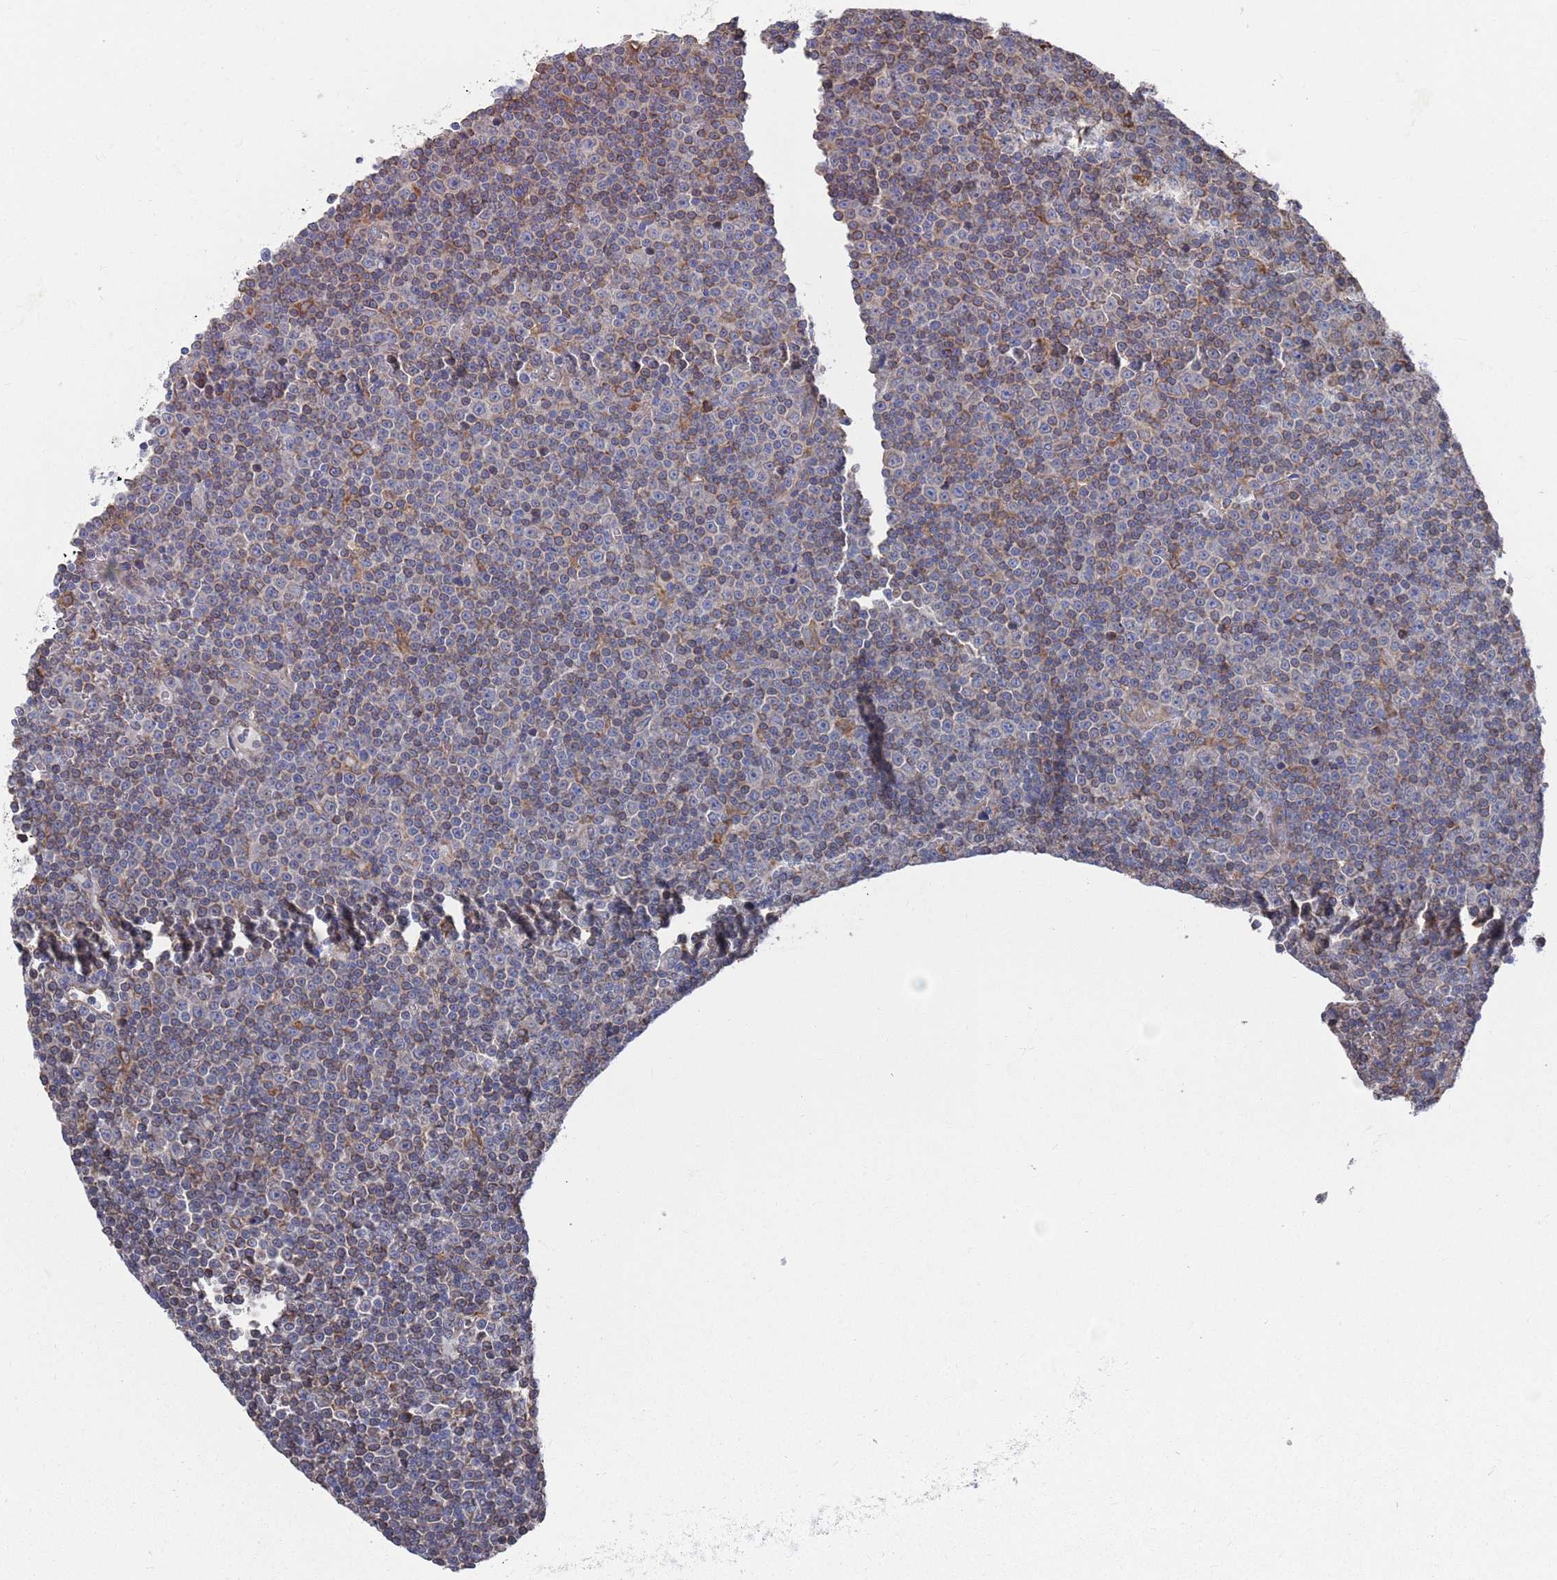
{"staining": {"intensity": "weak", "quantity": "25%-75%", "location": "cytoplasmic/membranous"}, "tissue": "lymphoma", "cell_type": "Tumor cells", "image_type": "cancer", "snomed": [{"axis": "morphology", "description": "Malignant lymphoma, non-Hodgkin's type, Low grade"}, {"axis": "topography", "description": "Lymph node"}], "caption": "Weak cytoplasmic/membranous positivity is seen in approximately 25%-75% of tumor cells in lymphoma. Ihc stains the protein of interest in brown and the nuclei are stained blue.", "gene": "GID8", "patient": {"sex": "female", "age": 67}}